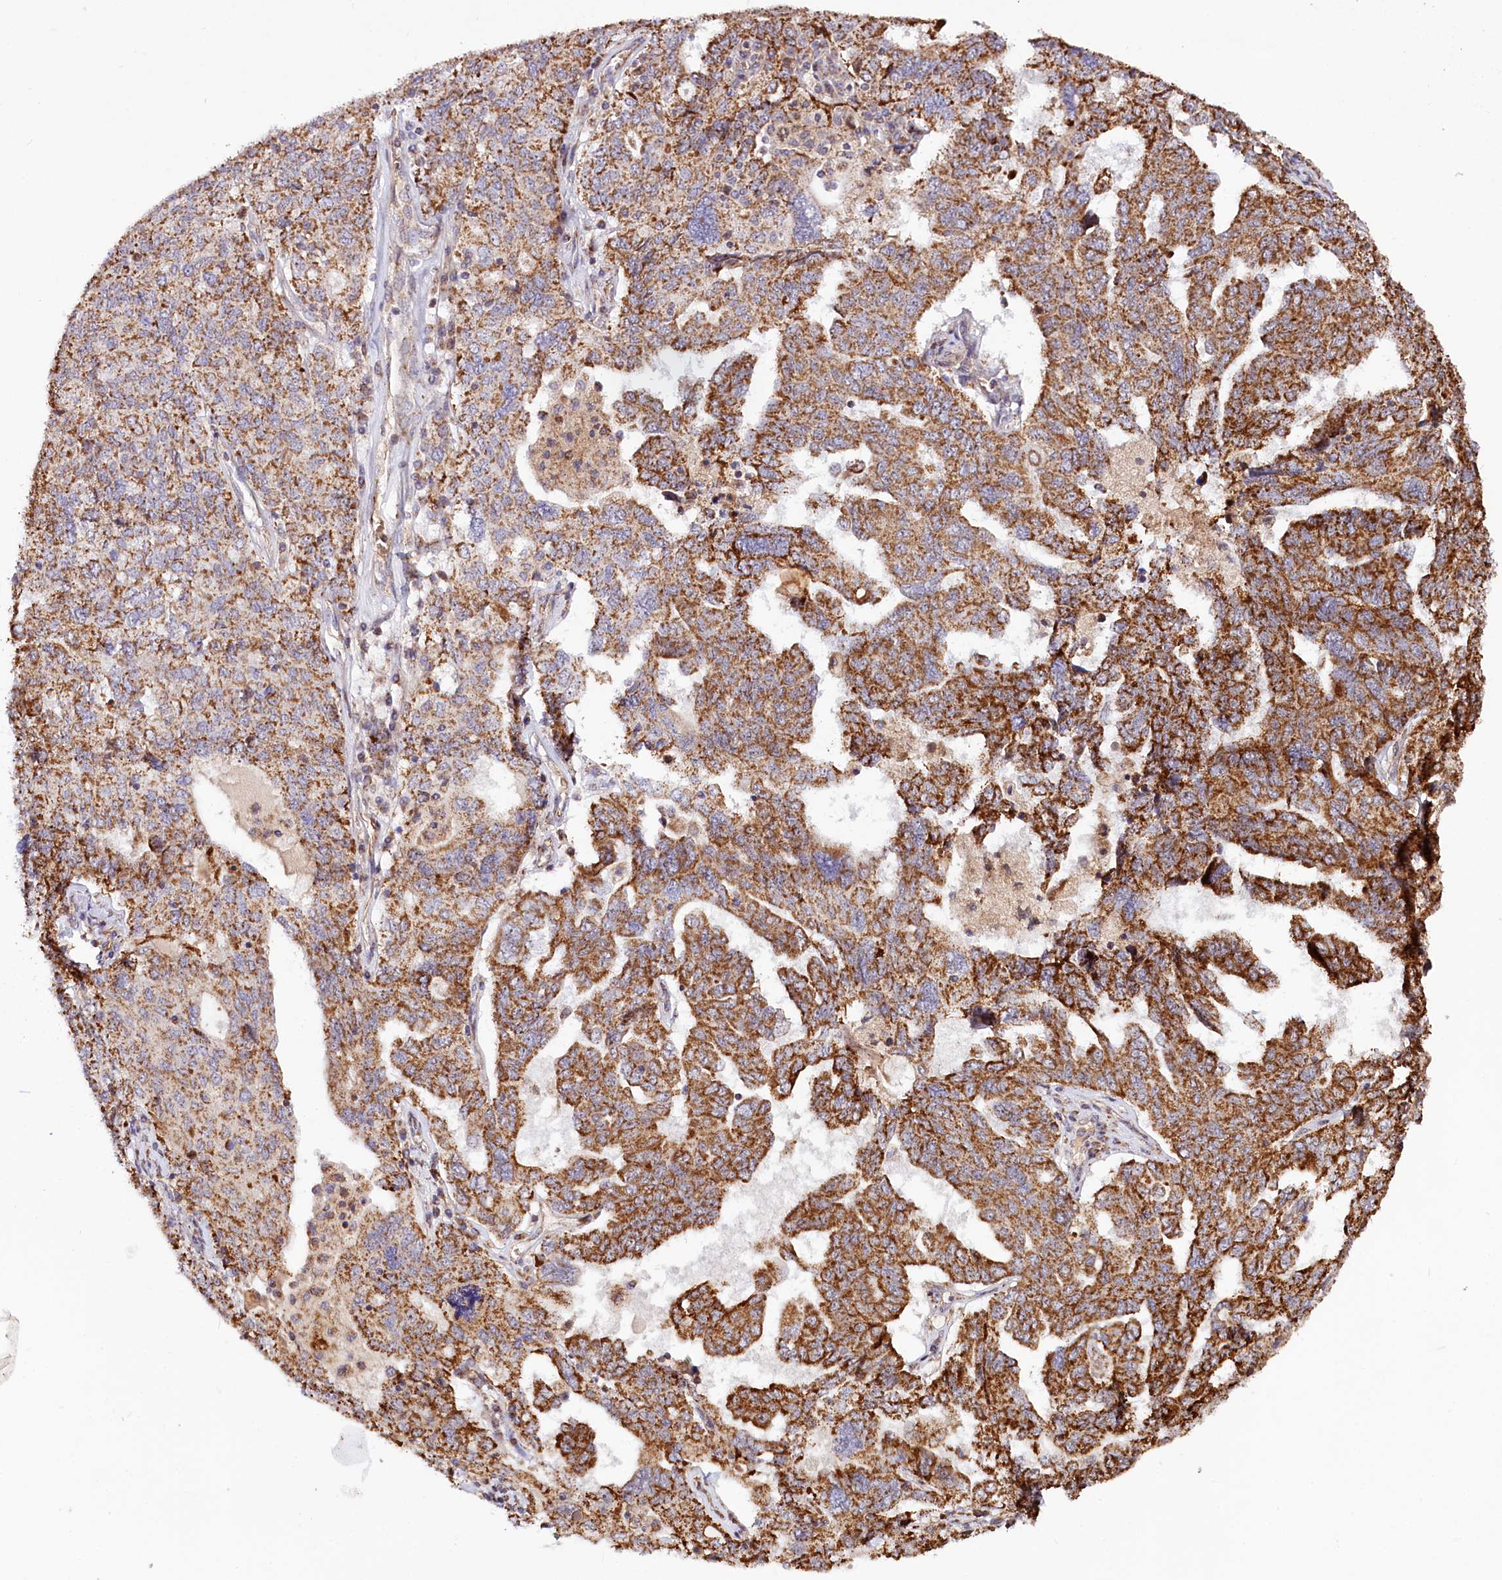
{"staining": {"intensity": "moderate", "quantity": ">75%", "location": "cytoplasmic/membranous"}, "tissue": "ovarian cancer", "cell_type": "Tumor cells", "image_type": "cancer", "snomed": [{"axis": "morphology", "description": "Carcinoma, endometroid"}, {"axis": "topography", "description": "Ovary"}], "caption": "A histopathology image of human endometroid carcinoma (ovarian) stained for a protein displays moderate cytoplasmic/membranous brown staining in tumor cells.", "gene": "ST7", "patient": {"sex": "female", "age": 62}}